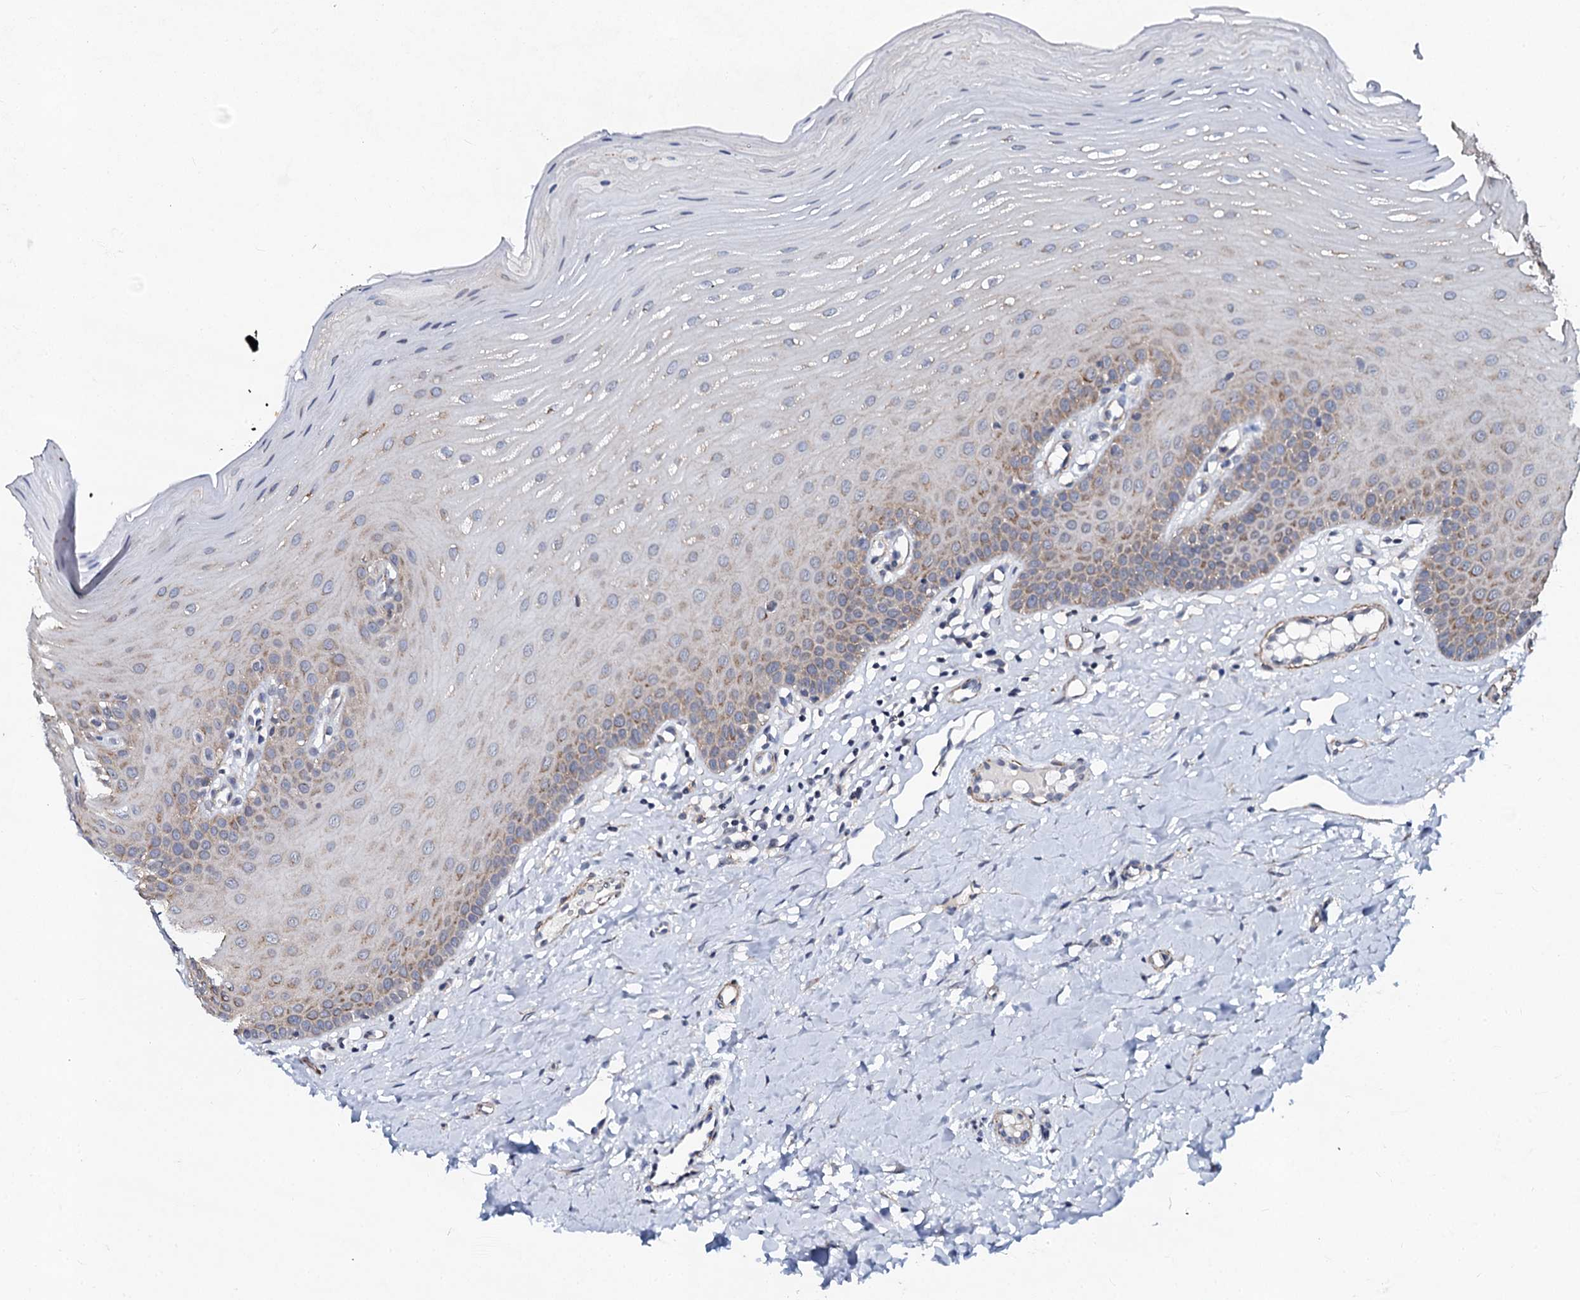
{"staining": {"intensity": "moderate", "quantity": "25%-75%", "location": "cytoplasmic/membranous"}, "tissue": "oral mucosa", "cell_type": "Squamous epithelial cells", "image_type": "normal", "snomed": [{"axis": "morphology", "description": "Normal tissue, NOS"}, {"axis": "topography", "description": "Oral tissue"}], "caption": "Approximately 25%-75% of squamous epithelial cells in benign human oral mucosa display moderate cytoplasmic/membranous protein staining as visualized by brown immunohistochemical staining.", "gene": "GPR176", "patient": {"sex": "female", "age": 39}}